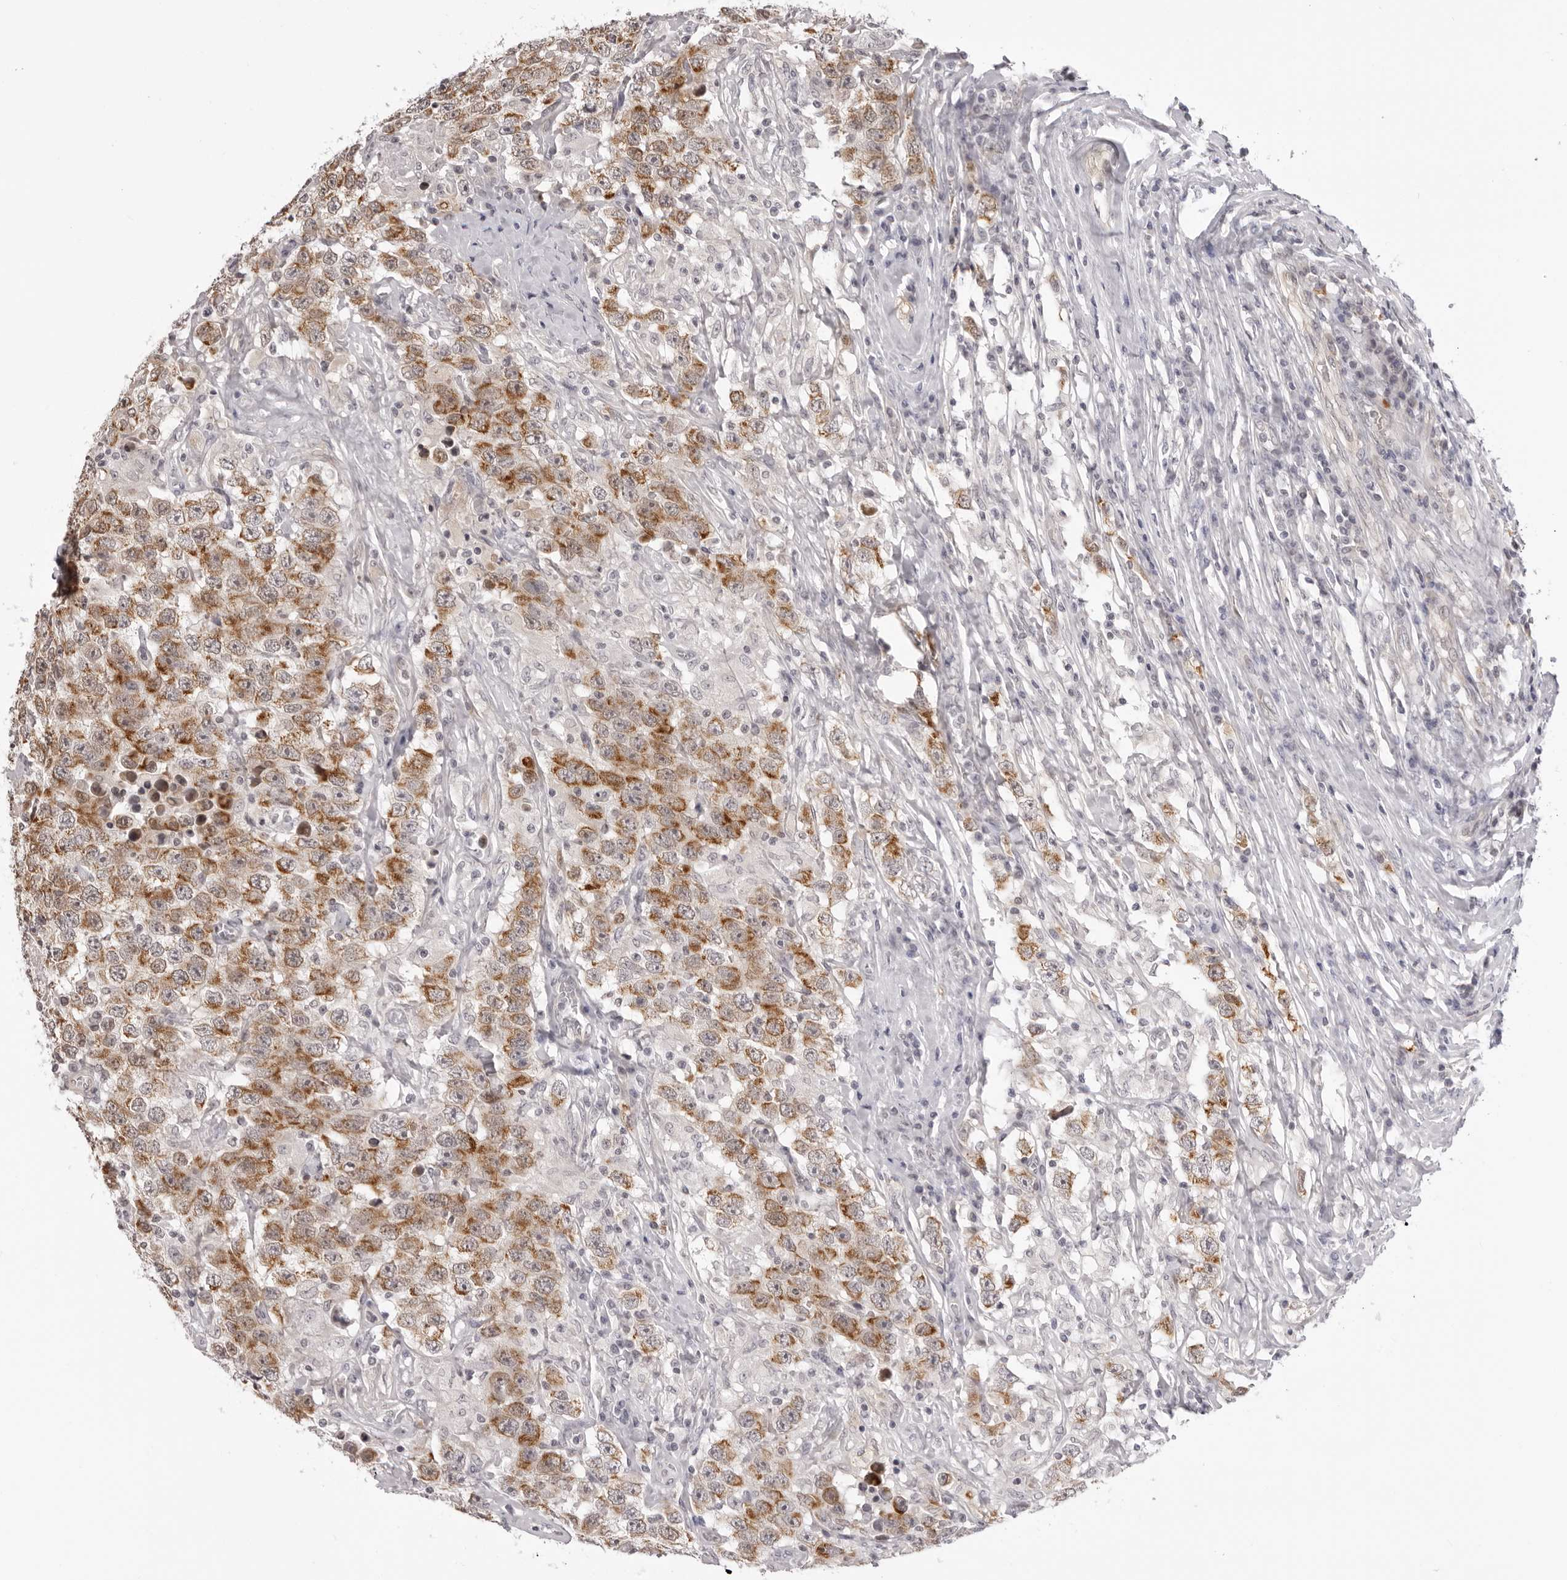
{"staining": {"intensity": "moderate", "quantity": ">75%", "location": "cytoplasmic/membranous"}, "tissue": "testis cancer", "cell_type": "Tumor cells", "image_type": "cancer", "snomed": [{"axis": "morphology", "description": "Seminoma, NOS"}, {"axis": "topography", "description": "Testis"}], "caption": "A brown stain highlights moderate cytoplasmic/membranous staining of a protein in human testis cancer tumor cells. (DAB IHC, brown staining for protein, blue staining for nuclei).", "gene": "SUGCT", "patient": {"sex": "male", "age": 41}}